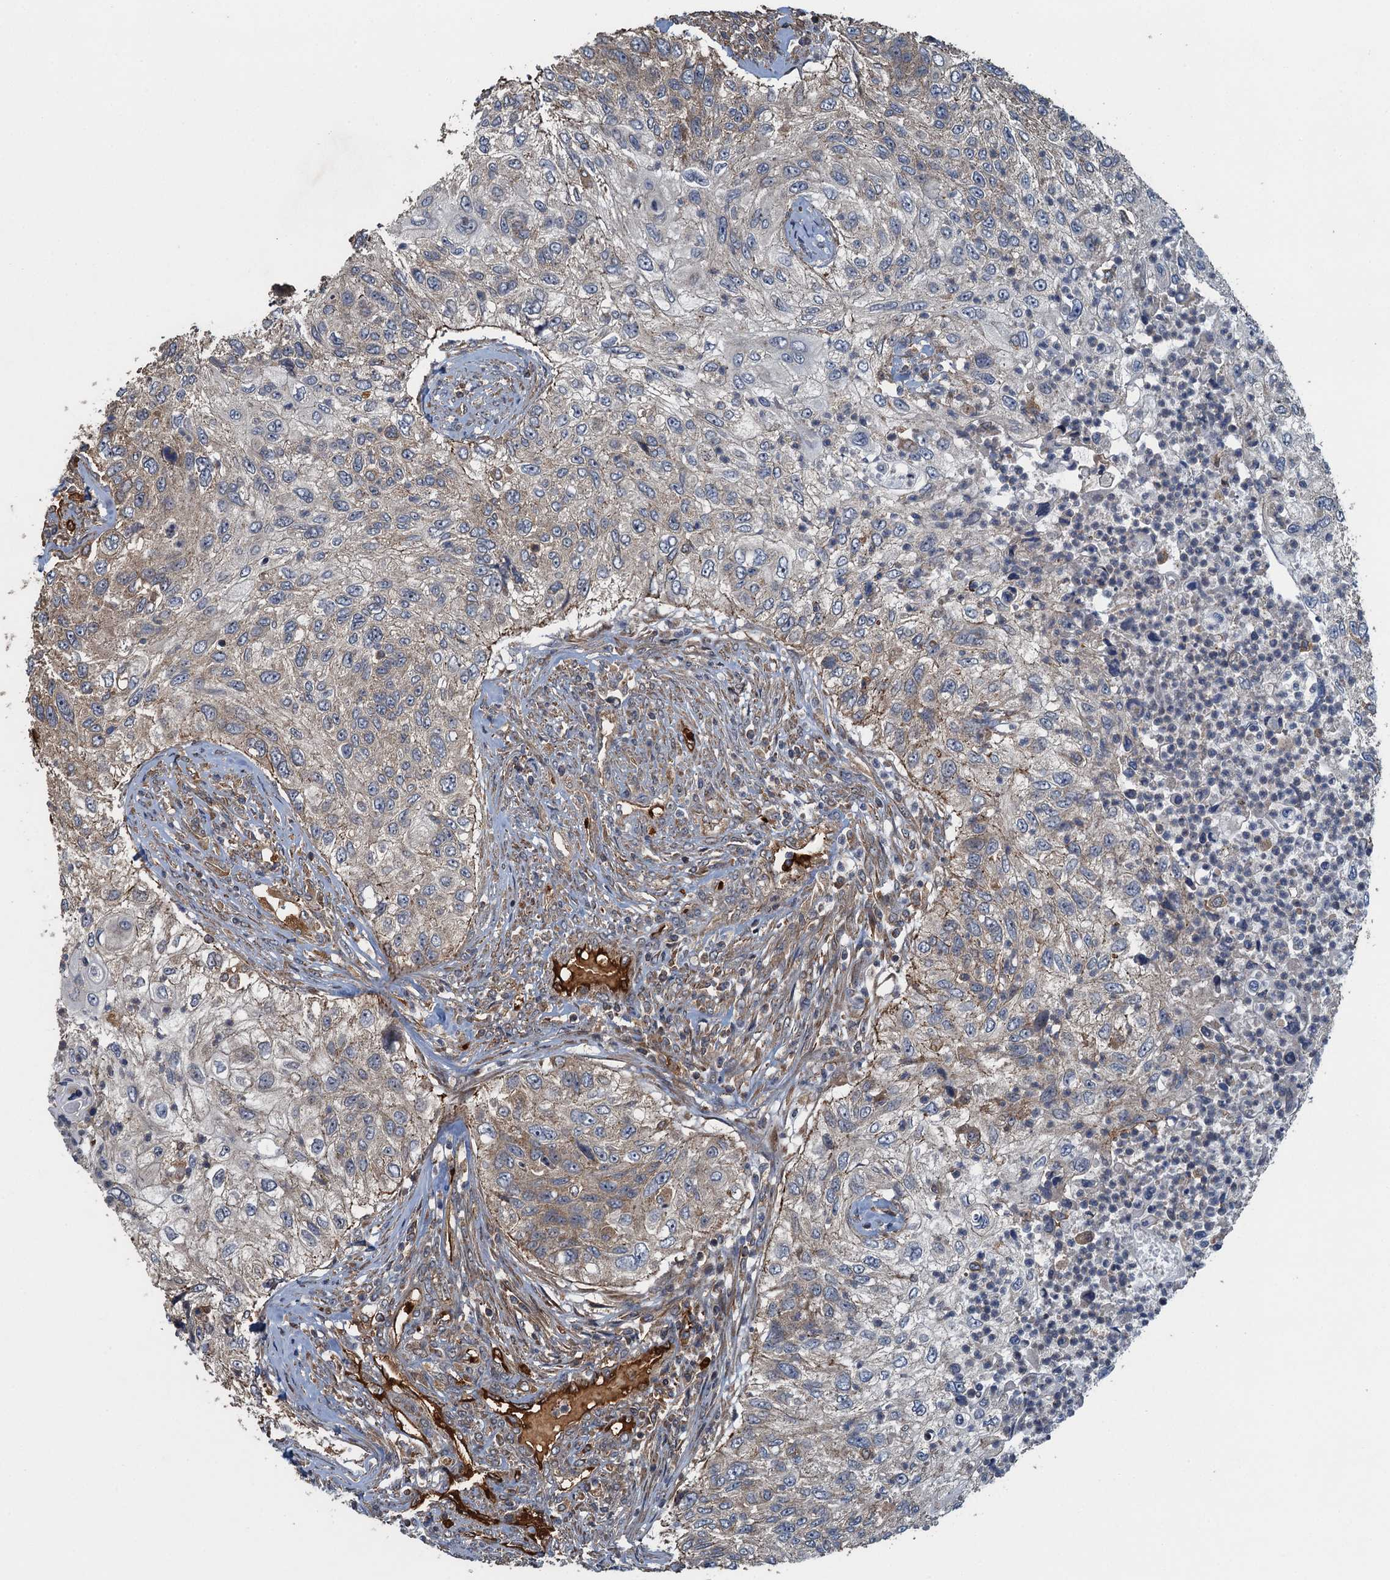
{"staining": {"intensity": "weak", "quantity": "<25%", "location": "cytoplasmic/membranous"}, "tissue": "urothelial cancer", "cell_type": "Tumor cells", "image_type": "cancer", "snomed": [{"axis": "morphology", "description": "Urothelial carcinoma, High grade"}, {"axis": "topography", "description": "Urinary bladder"}], "caption": "High magnification brightfield microscopy of urothelial cancer stained with DAB (3,3'-diaminobenzidine) (brown) and counterstained with hematoxylin (blue): tumor cells show no significant expression. (DAB immunohistochemistry (IHC), high magnification).", "gene": "SNX32", "patient": {"sex": "female", "age": 60}}